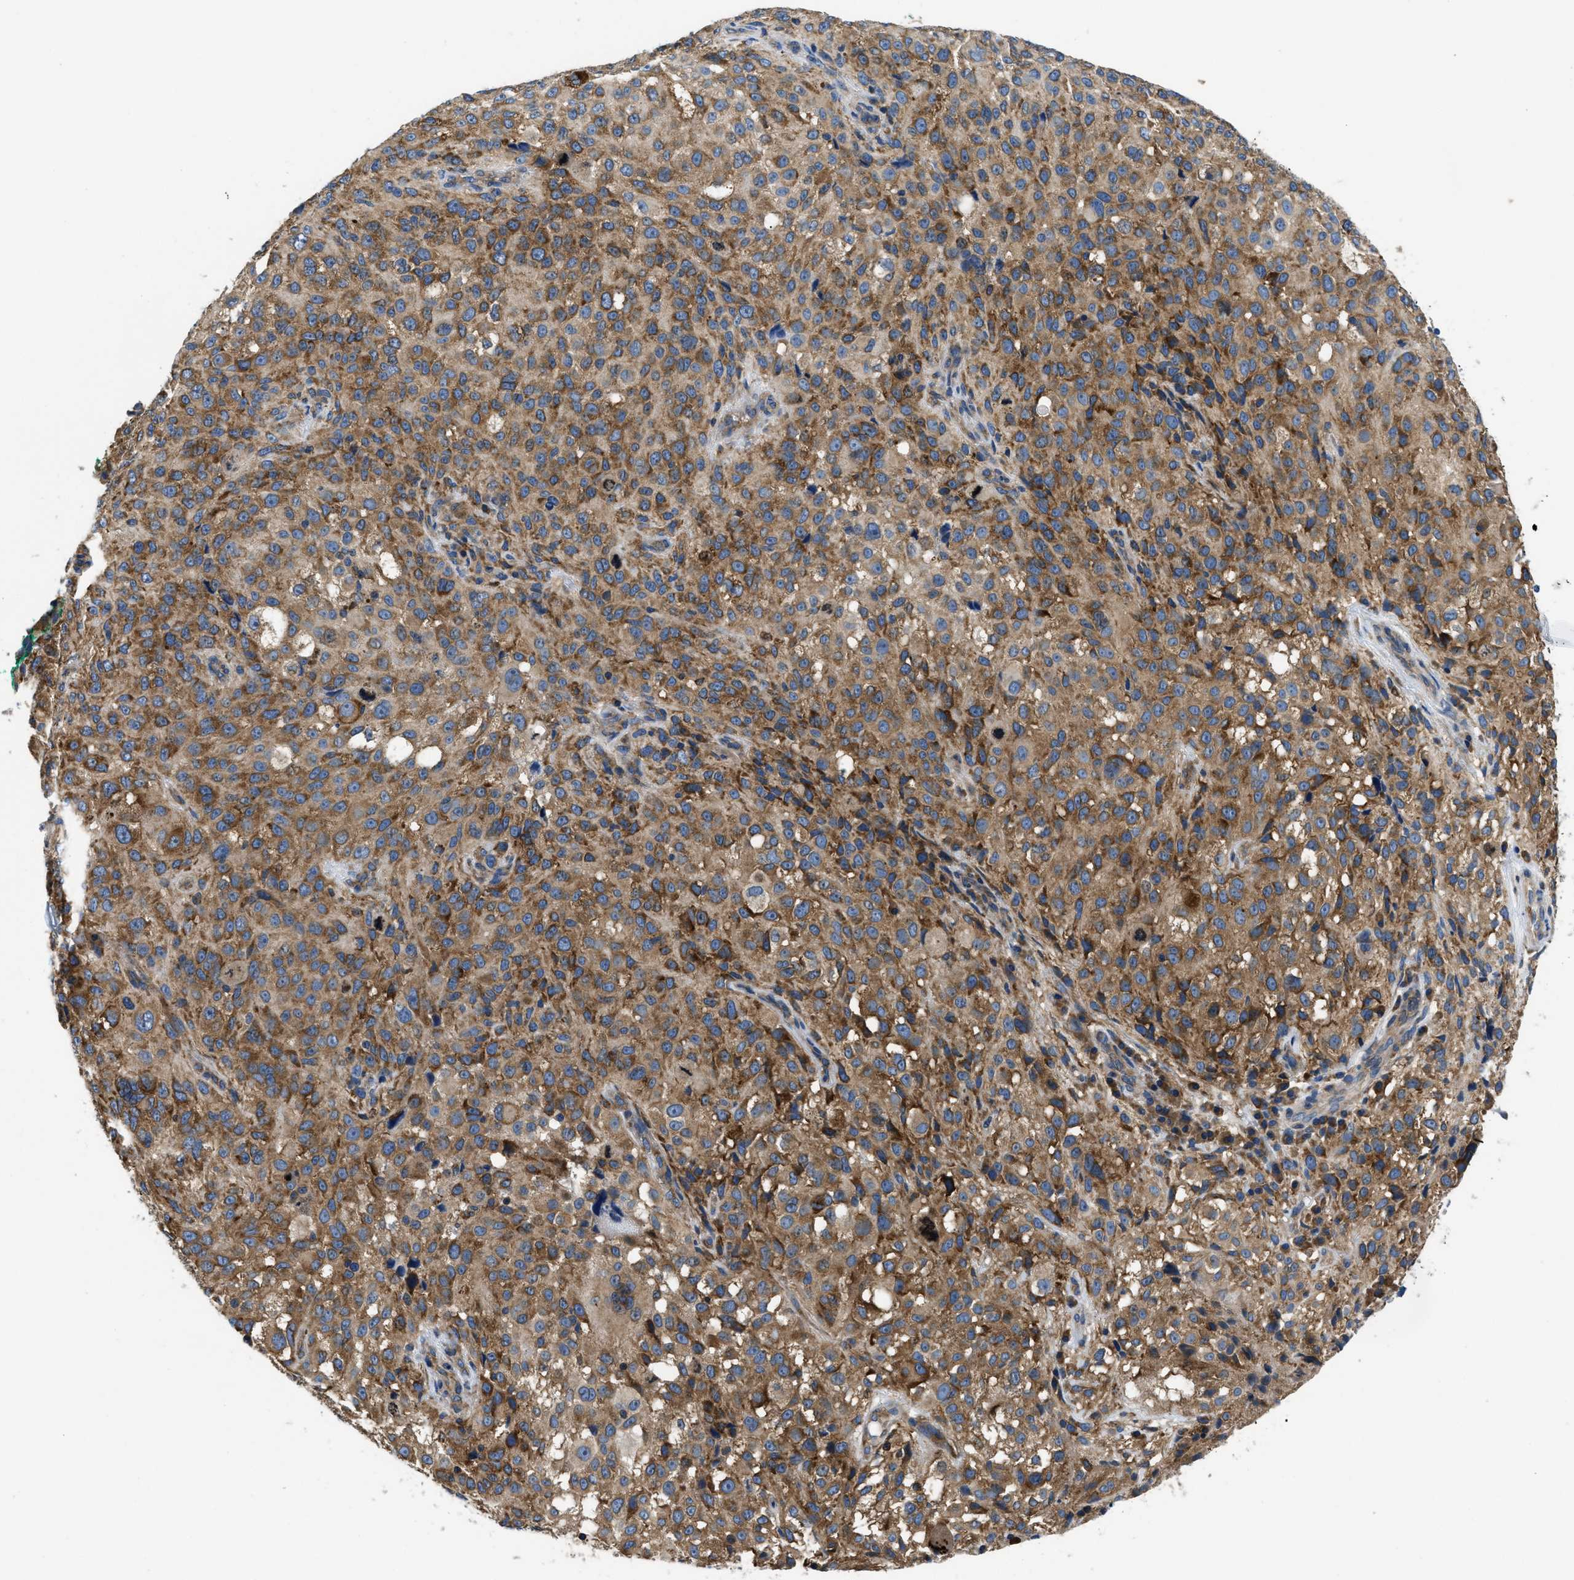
{"staining": {"intensity": "moderate", "quantity": ">75%", "location": "cytoplasmic/membranous"}, "tissue": "melanoma", "cell_type": "Tumor cells", "image_type": "cancer", "snomed": [{"axis": "morphology", "description": "Necrosis, NOS"}, {"axis": "morphology", "description": "Malignant melanoma, NOS"}, {"axis": "topography", "description": "Skin"}], "caption": "Moderate cytoplasmic/membranous staining for a protein is seen in about >75% of tumor cells of melanoma using IHC.", "gene": "ABCF1", "patient": {"sex": "female", "age": 87}}